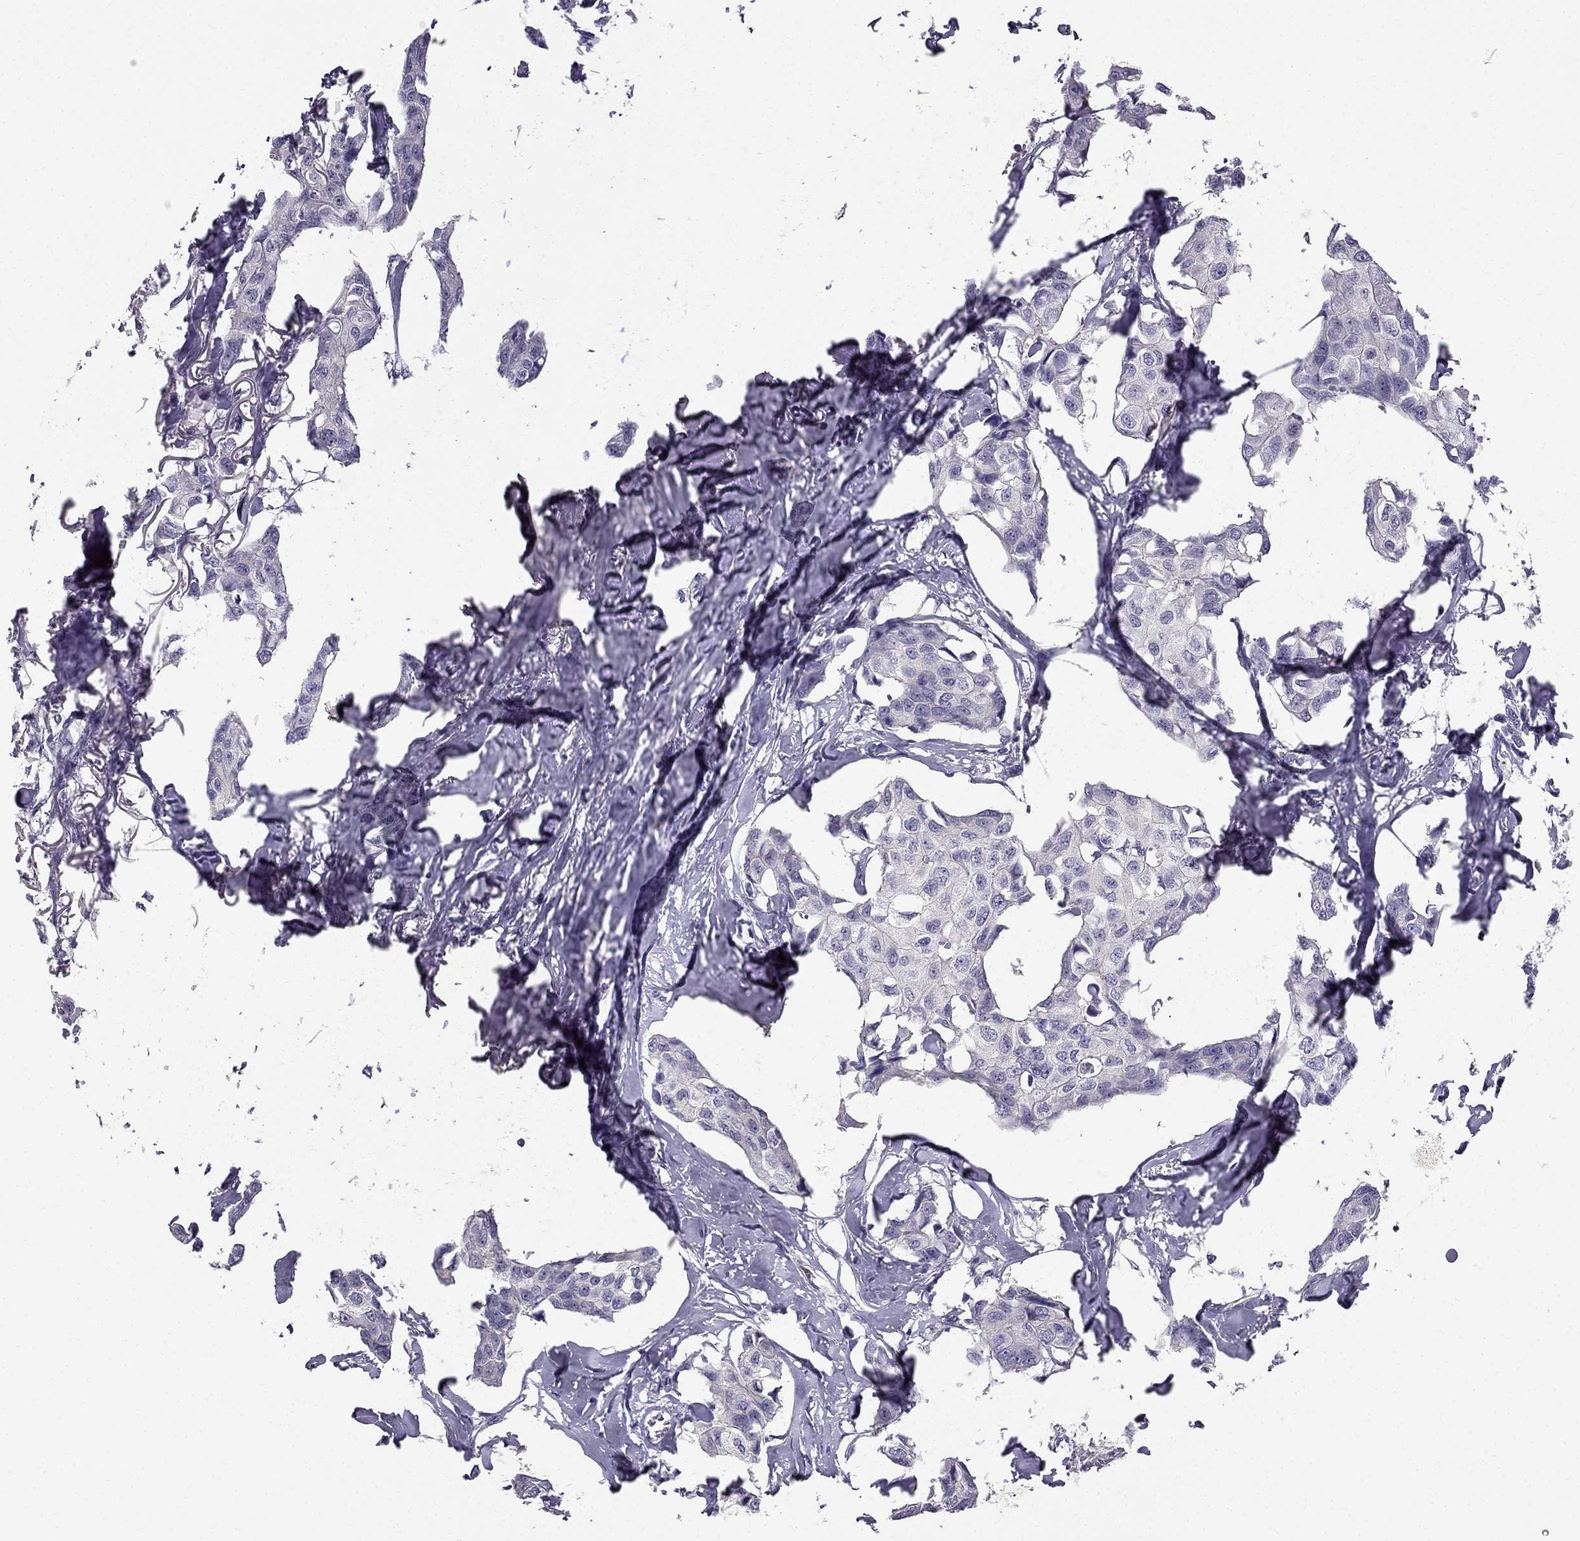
{"staining": {"intensity": "negative", "quantity": "none", "location": "none"}, "tissue": "breast cancer", "cell_type": "Tumor cells", "image_type": "cancer", "snomed": [{"axis": "morphology", "description": "Duct carcinoma"}, {"axis": "topography", "description": "Breast"}], "caption": "Histopathology image shows no protein expression in tumor cells of infiltrating ductal carcinoma (breast) tissue.", "gene": "HSFX1", "patient": {"sex": "female", "age": 80}}